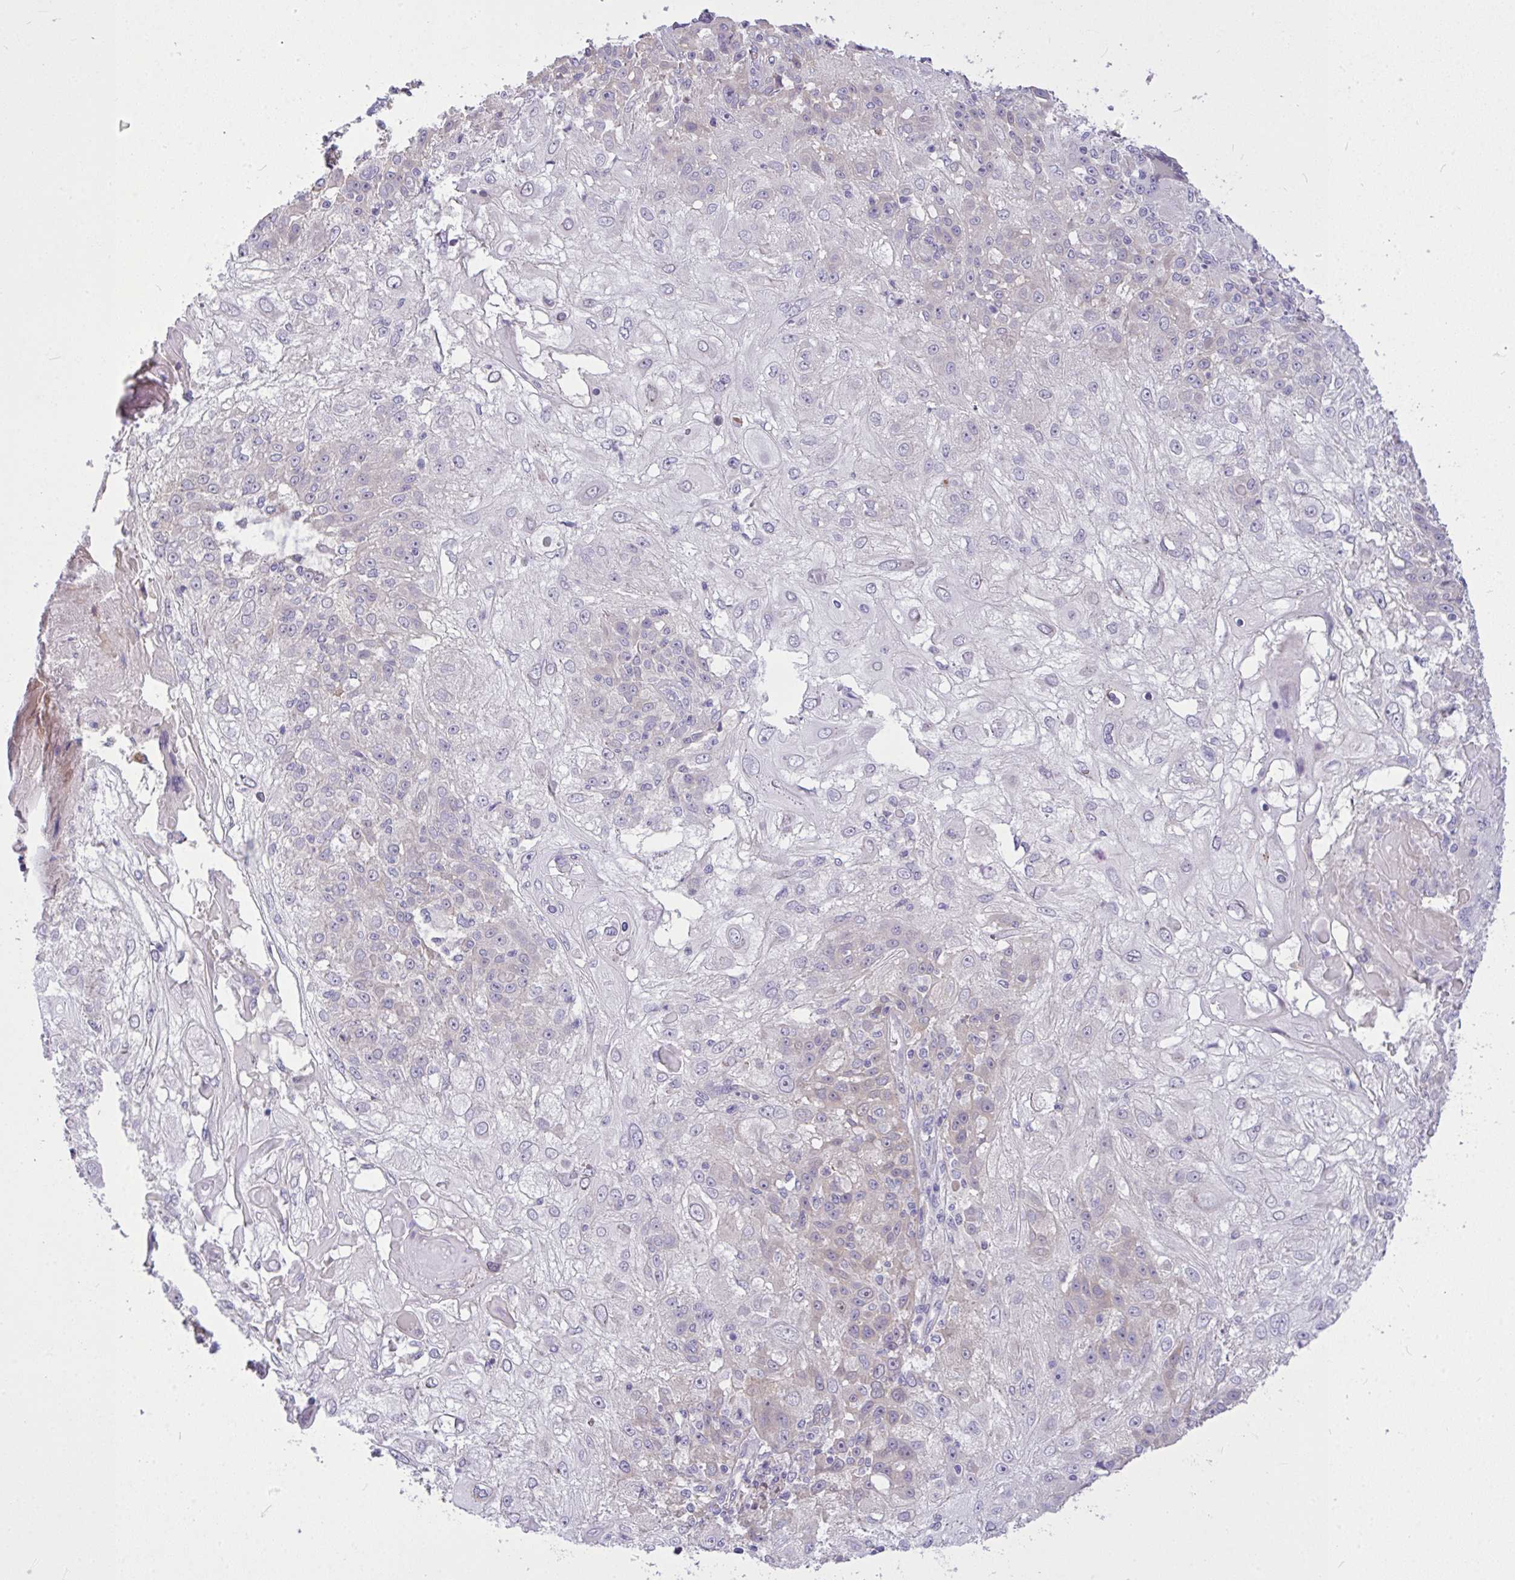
{"staining": {"intensity": "weak", "quantity": "<25%", "location": "cytoplasmic/membranous"}, "tissue": "skin cancer", "cell_type": "Tumor cells", "image_type": "cancer", "snomed": [{"axis": "morphology", "description": "Normal tissue, NOS"}, {"axis": "morphology", "description": "Squamous cell carcinoma, NOS"}, {"axis": "topography", "description": "Skin"}], "caption": "Image shows no protein expression in tumor cells of squamous cell carcinoma (skin) tissue.", "gene": "MOCS1", "patient": {"sex": "female", "age": 83}}